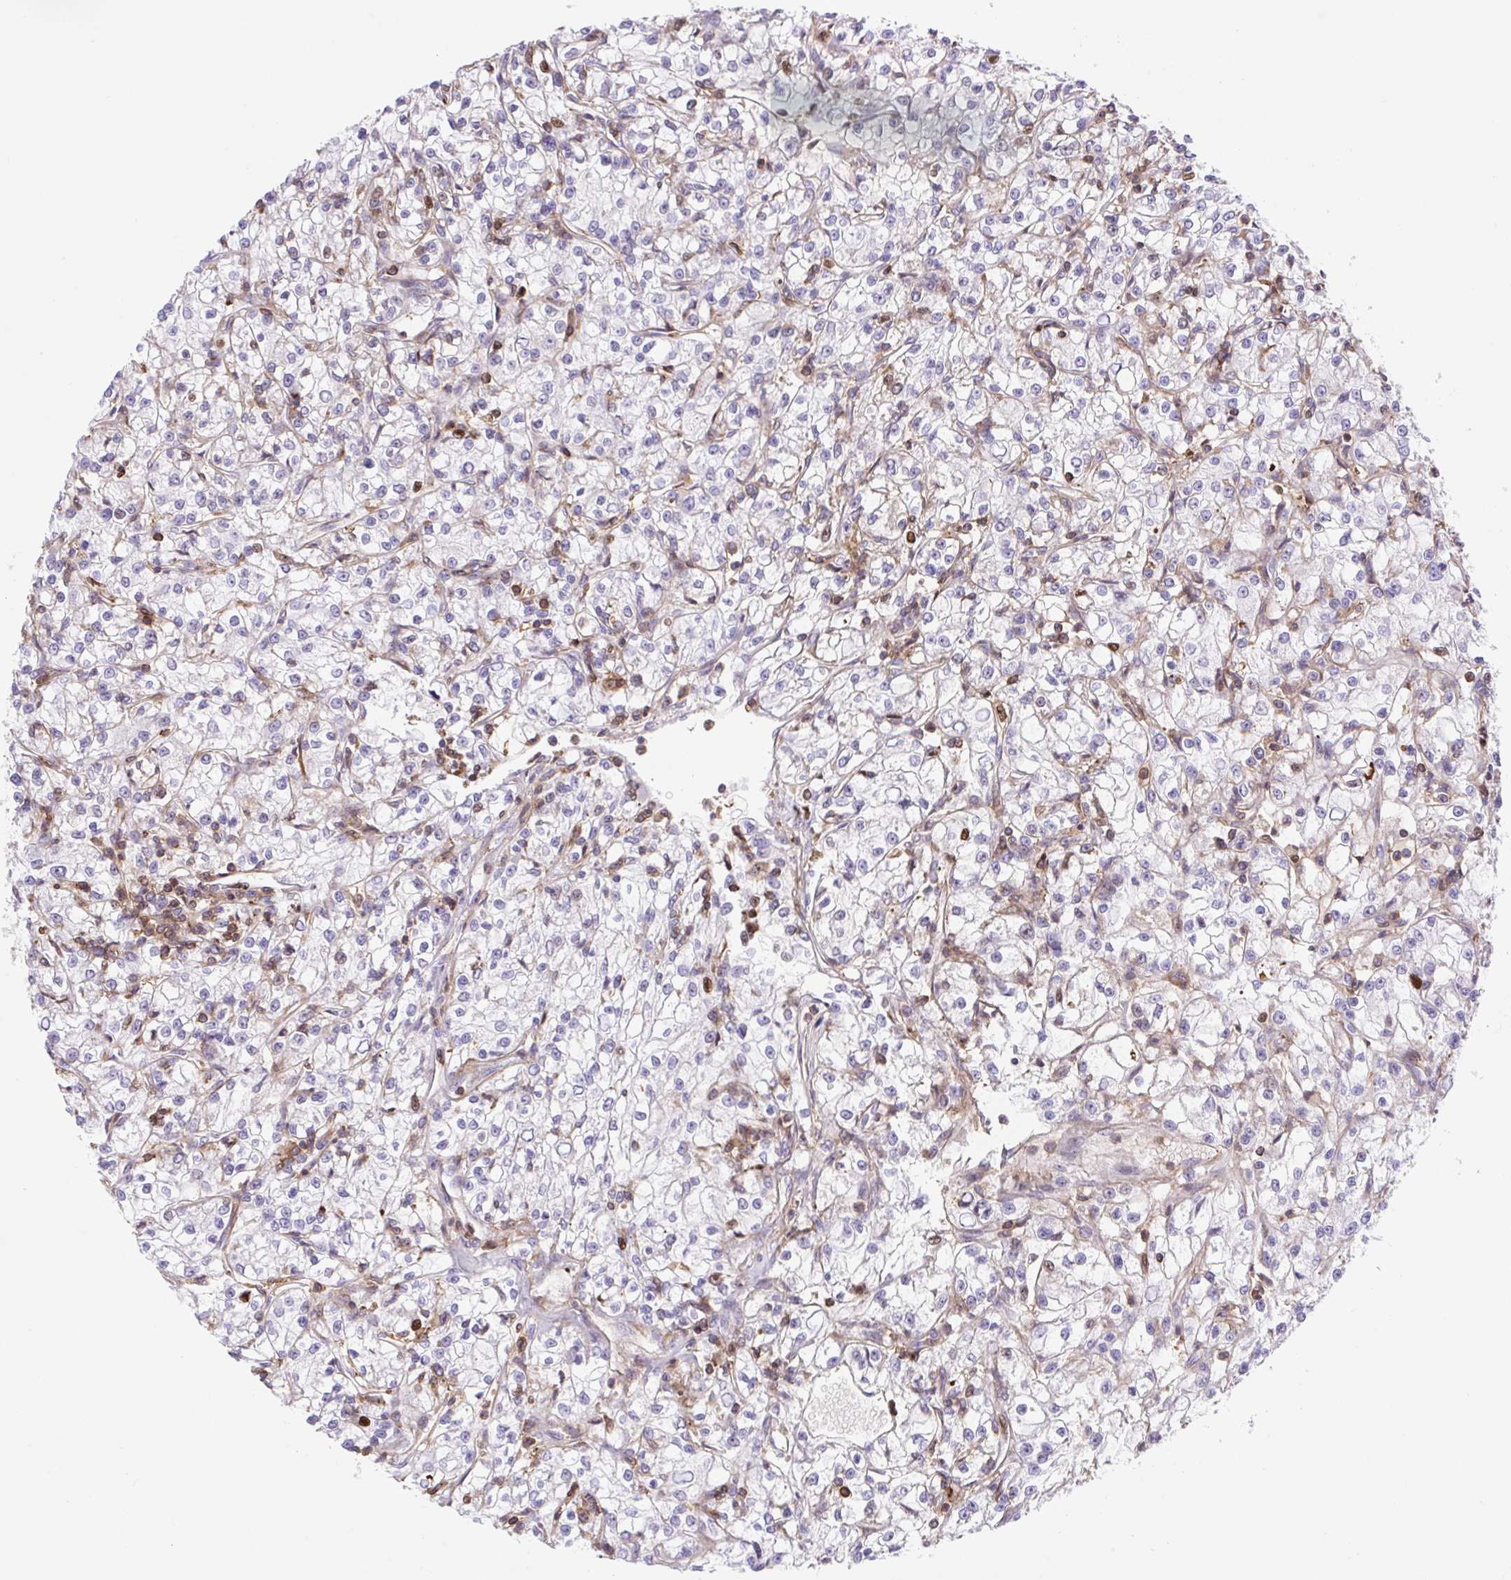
{"staining": {"intensity": "negative", "quantity": "none", "location": "none"}, "tissue": "renal cancer", "cell_type": "Tumor cells", "image_type": "cancer", "snomed": [{"axis": "morphology", "description": "Adenocarcinoma, NOS"}, {"axis": "topography", "description": "Kidney"}], "caption": "This is a photomicrograph of immunohistochemistry staining of renal adenocarcinoma, which shows no staining in tumor cells.", "gene": "TPRG1", "patient": {"sex": "female", "age": 59}}